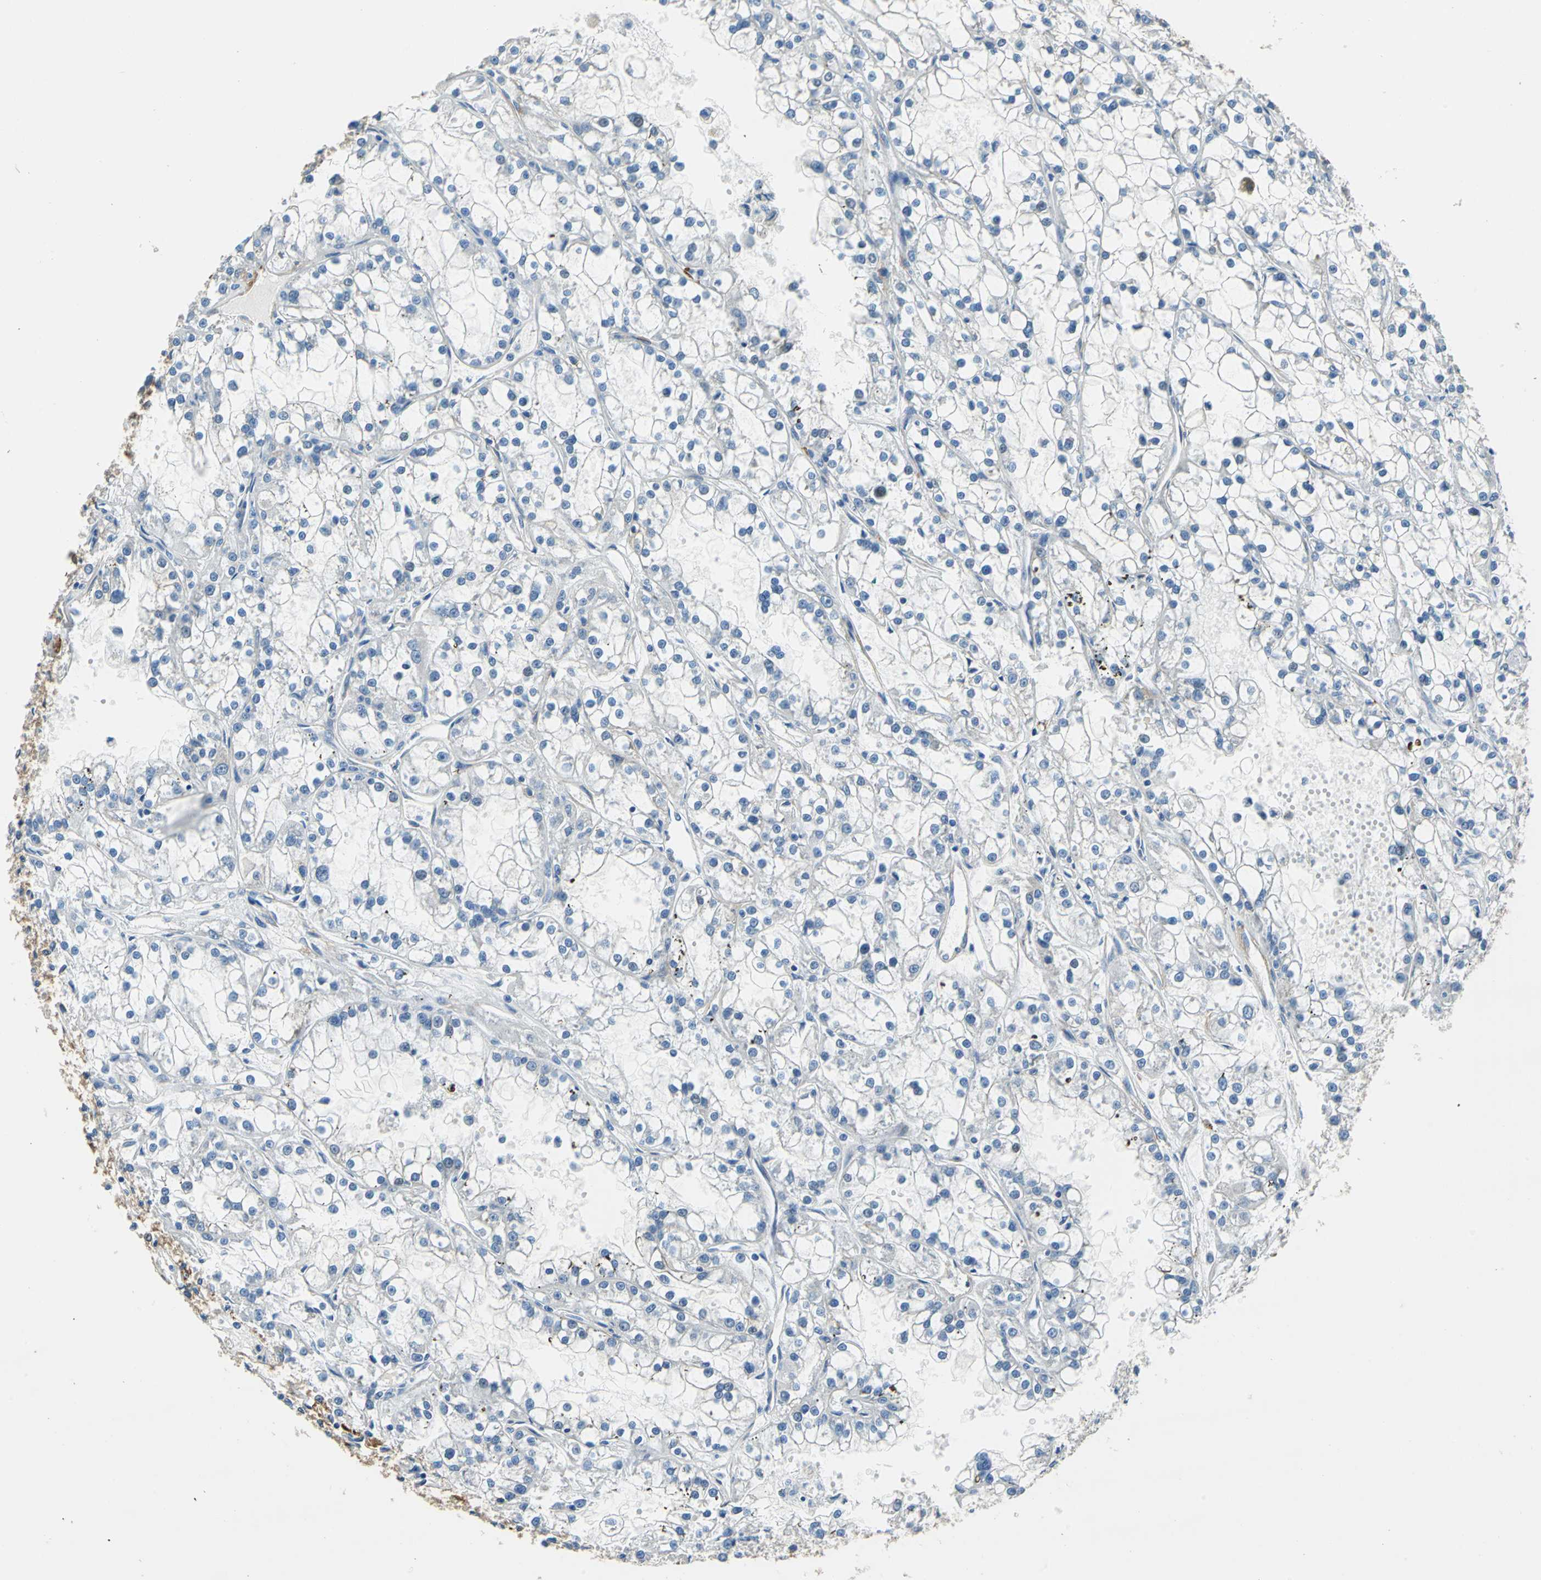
{"staining": {"intensity": "weak", "quantity": "<25%", "location": "cytoplasmic/membranous"}, "tissue": "renal cancer", "cell_type": "Tumor cells", "image_type": "cancer", "snomed": [{"axis": "morphology", "description": "Adenocarcinoma, NOS"}, {"axis": "topography", "description": "Kidney"}], "caption": "Immunohistochemistry image of renal cancer (adenocarcinoma) stained for a protein (brown), which demonstrates no positivity in tumor cells.", "gene": "AKAP12", "patient": {"sex": "female", "age": 52}}